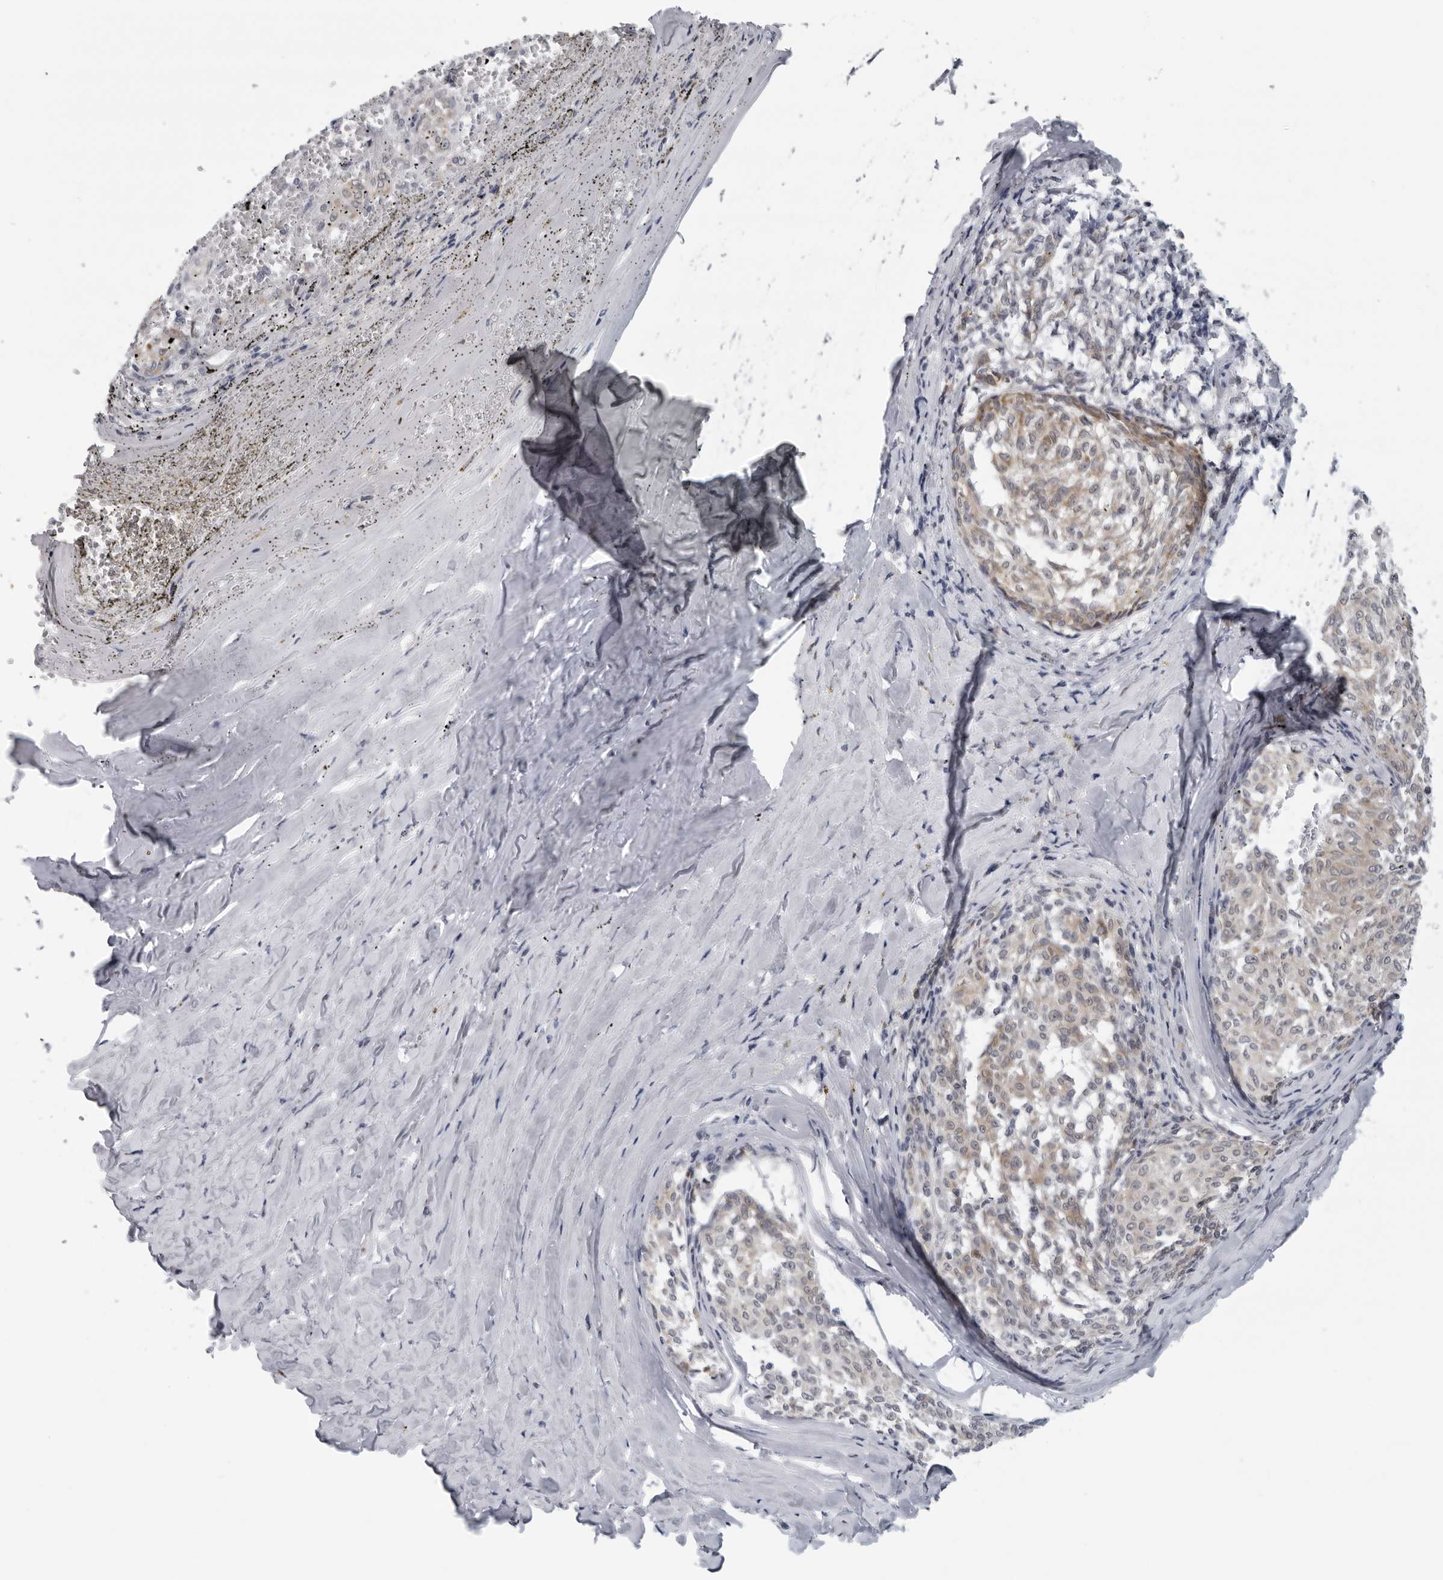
{"staining": {"intensity": "weak", "quantity": "25%-75%", "location": "cytoplasmic/membranous"}, "tissue": "melanoma", "cell_type": "Tumor cells", "image_type": "cancer", "snomed": [{"axis": "morphology", "description": "Malignant melanoma, NOS"}, {"axis": "topography", "description": "Skin"}], "caption": "Melanoma was stained to show a protein in brown. There is low levels of weak cytoplasmic/membranous positivity in approximately 25%-75% of tumor cells.", "gene": "CPT2", "patient": {"sex": "female", "age": 72}}